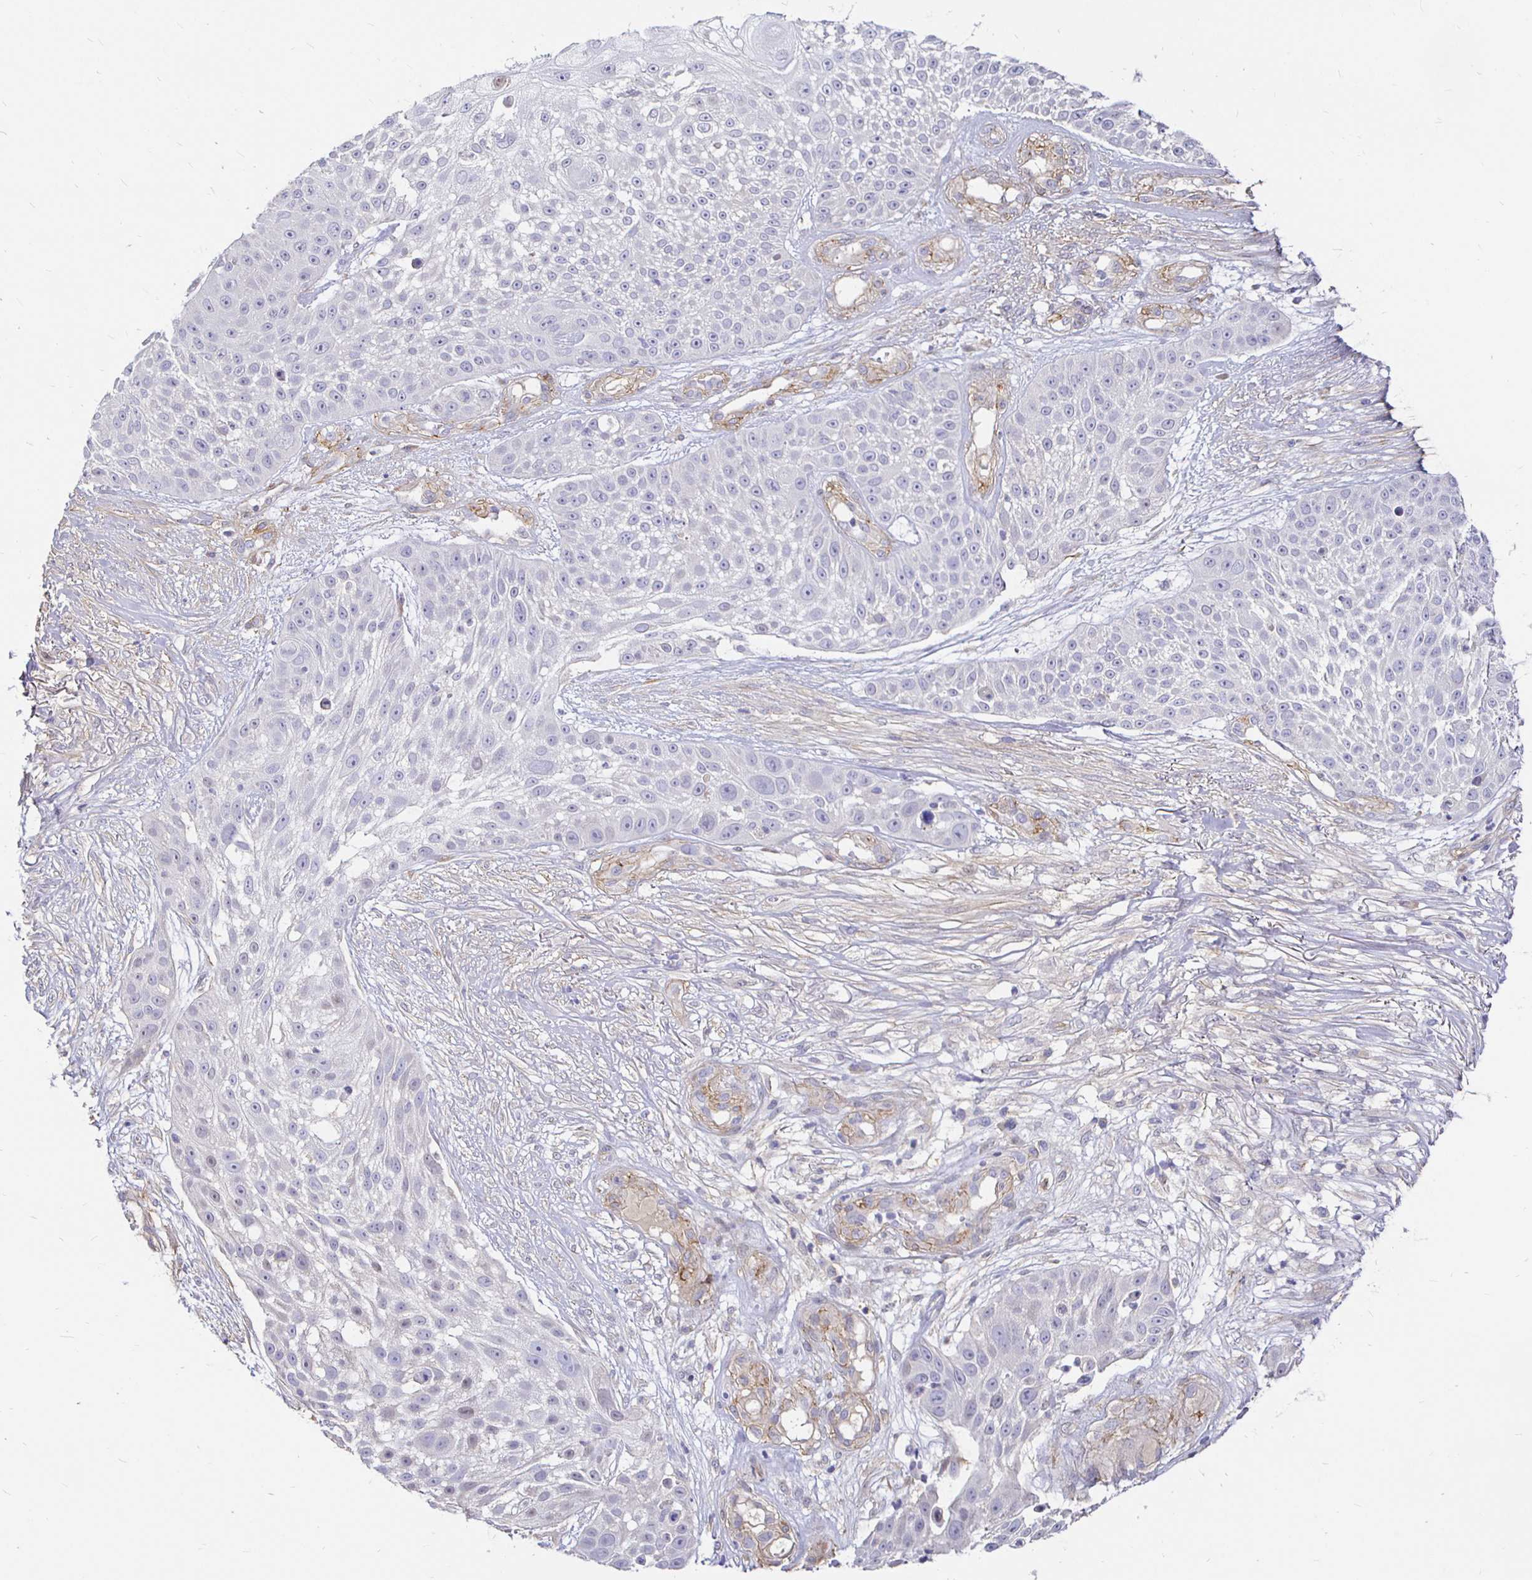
{"staining": {"intensity": "negative", "quantity": "none", "location": "none"}, "tissue": "skin cancer", "cell_type": "Tumor cells", "image_type": "cancer", "snomed": [{"axis": "morphology", "description": "Squamous cell carcinoma, NOS"}, {"axis": "topography", "description": "Skin"}], "caption": "The immunohistochemistry image has no significant positivity in tumor cells of squamous cell carcinoma (skin) tissue.", "gene": "PALM2AKAP2", "patient": {"sex": "female", "age": 86}}